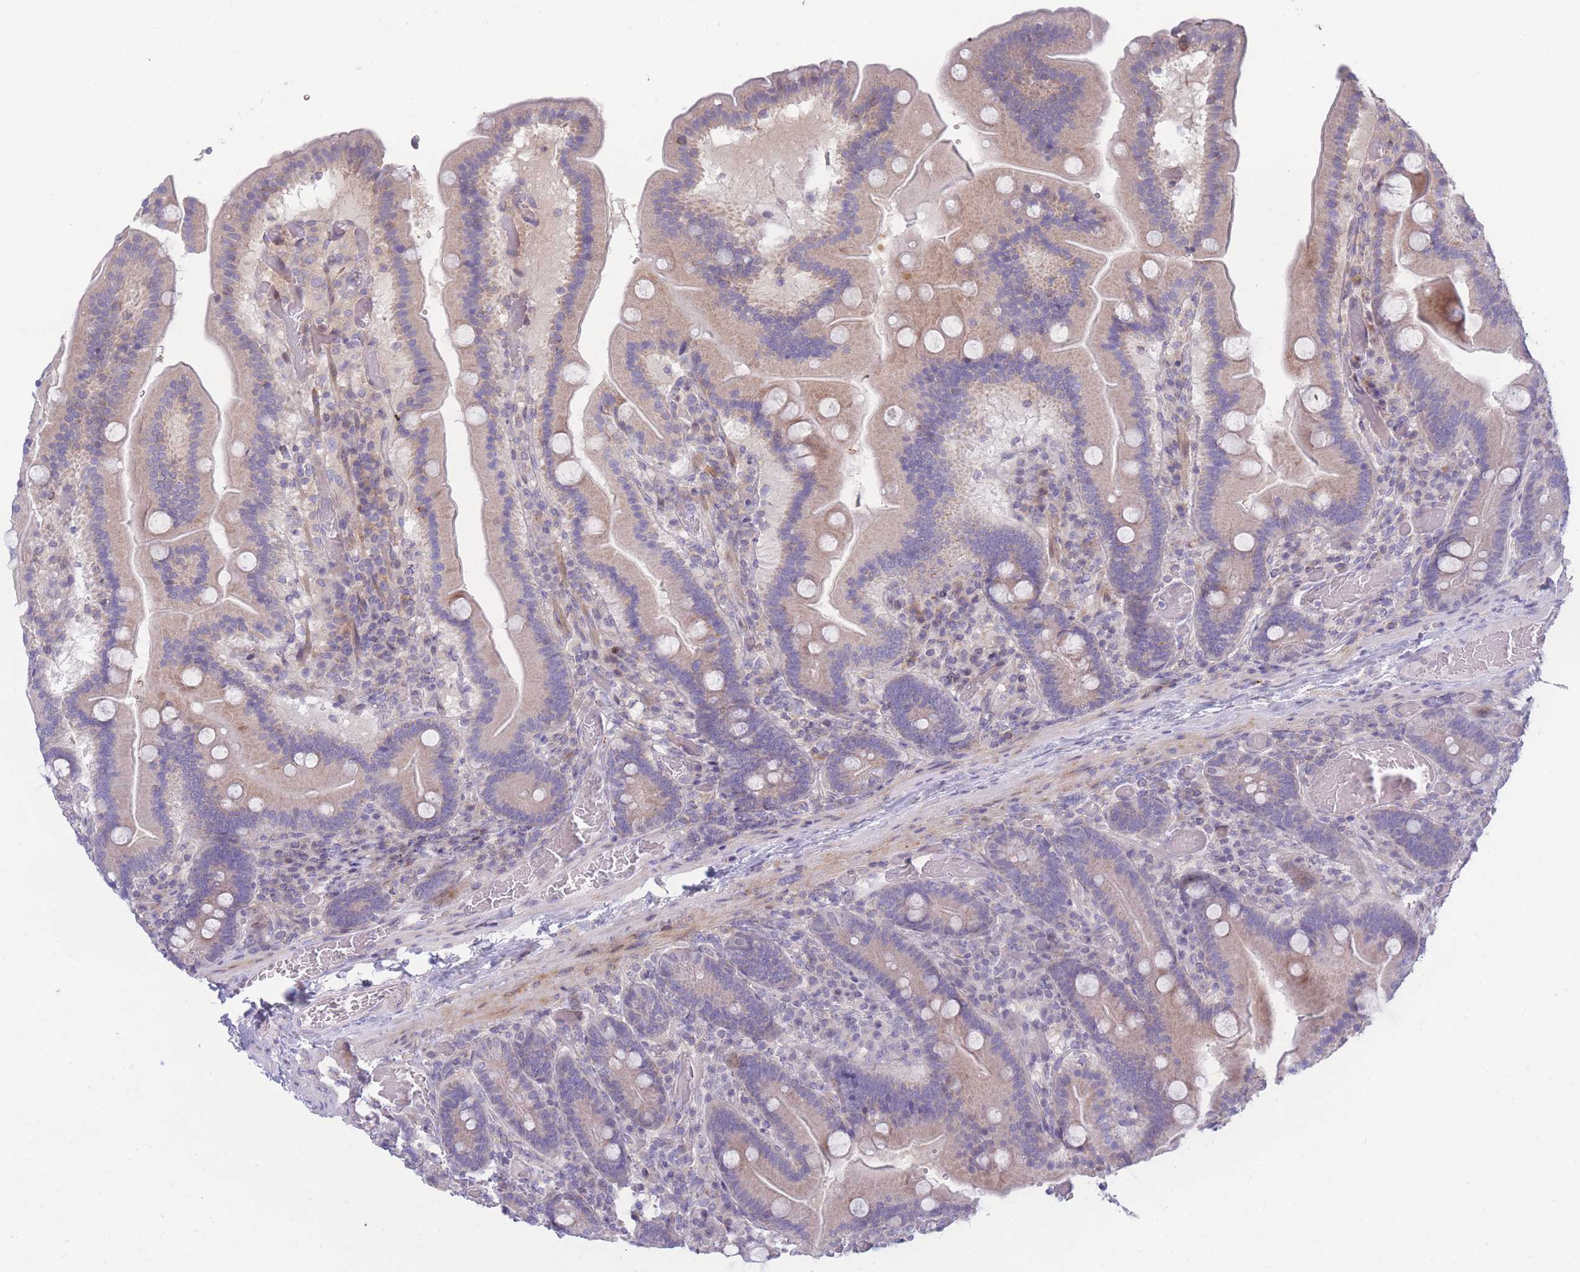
{"staining": {"intensity": "weak", "quantity": "25%-75%", "location": "cytoplasmic/membranous"}, "tissue": "duodenum", "cell_type": "Glandular cells", "image_type": "normal", "snomed": [{"axis": "morphology", "description": "Normal tissue, NOS"}, {"axis": "topography", "description": "Duodenum"}], "caption": "An immunohistochemistry photomicrograph of unremarkable tissue is shown. Protein staining in brown shows weak cytoplasmic/membranous positivity in duodenum within glandular cells. The protein of interest is stained brown, and the nuclei are stained in blue (DAB IHC with brightfield microscopy, high magnification).", "gene": "PDE4A", "patient": {"sex": "female", "age": 62}}